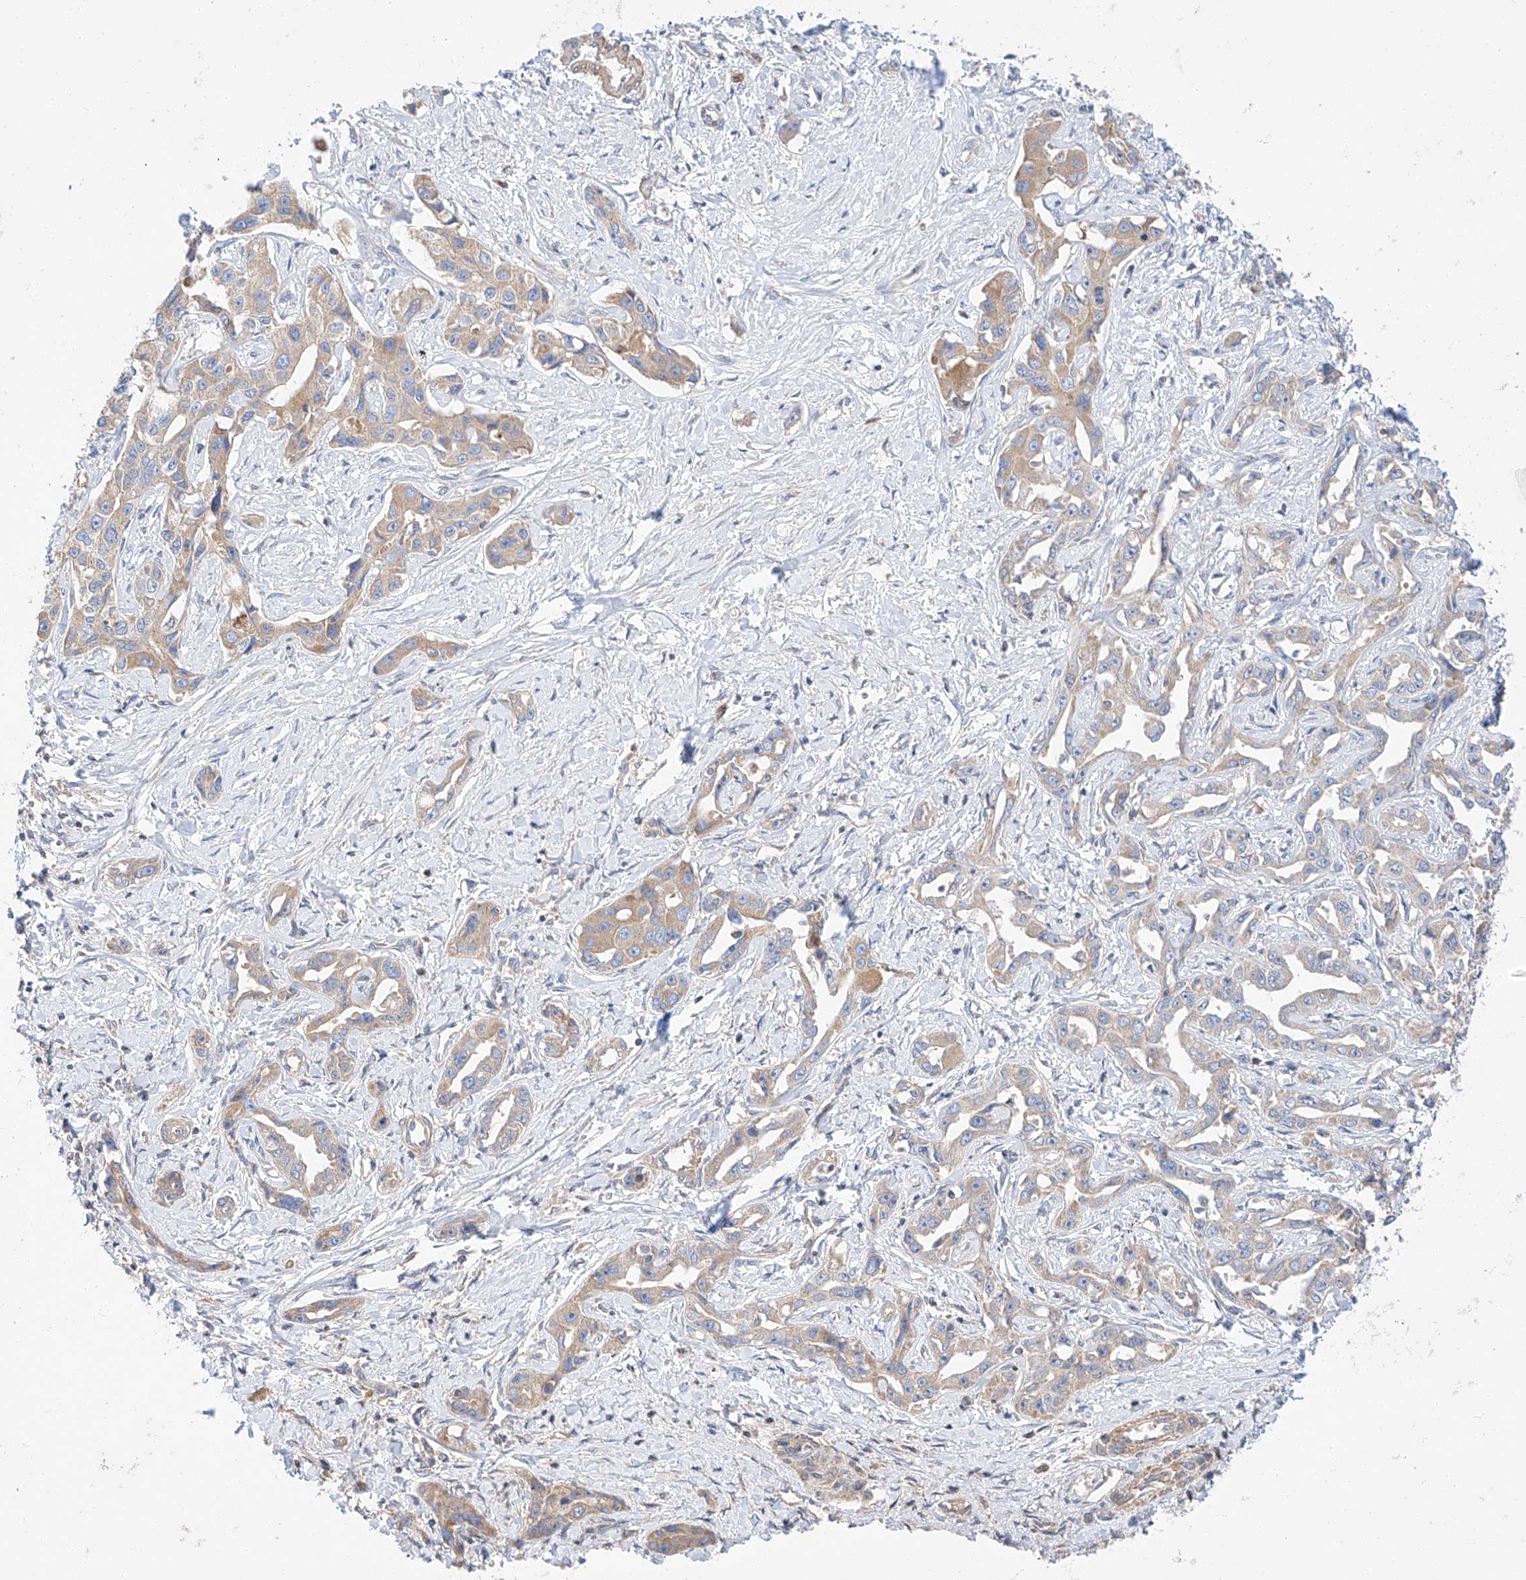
{"staining": {"intensity": "weak", "quantity": "25%-75%", "location": "cytoplasmic/membranous"}, "tissue": "liver cancer", "cell_type": "Tumor cells", "image_type": "cancer", "snomed": [{"axis": "morphology", "description": "Cholangiocarcinoma"}, {"axis": "topography", "description": "Liver"}], "caption": "This image displays immunohistochemistry staining of human liver cancer, with low weak cytoplasmic/membranous positivity in approximately 25%-75% of tumor cells.", "gene": "C6orf118", "patient": {"sex": "male", "age": 59}}